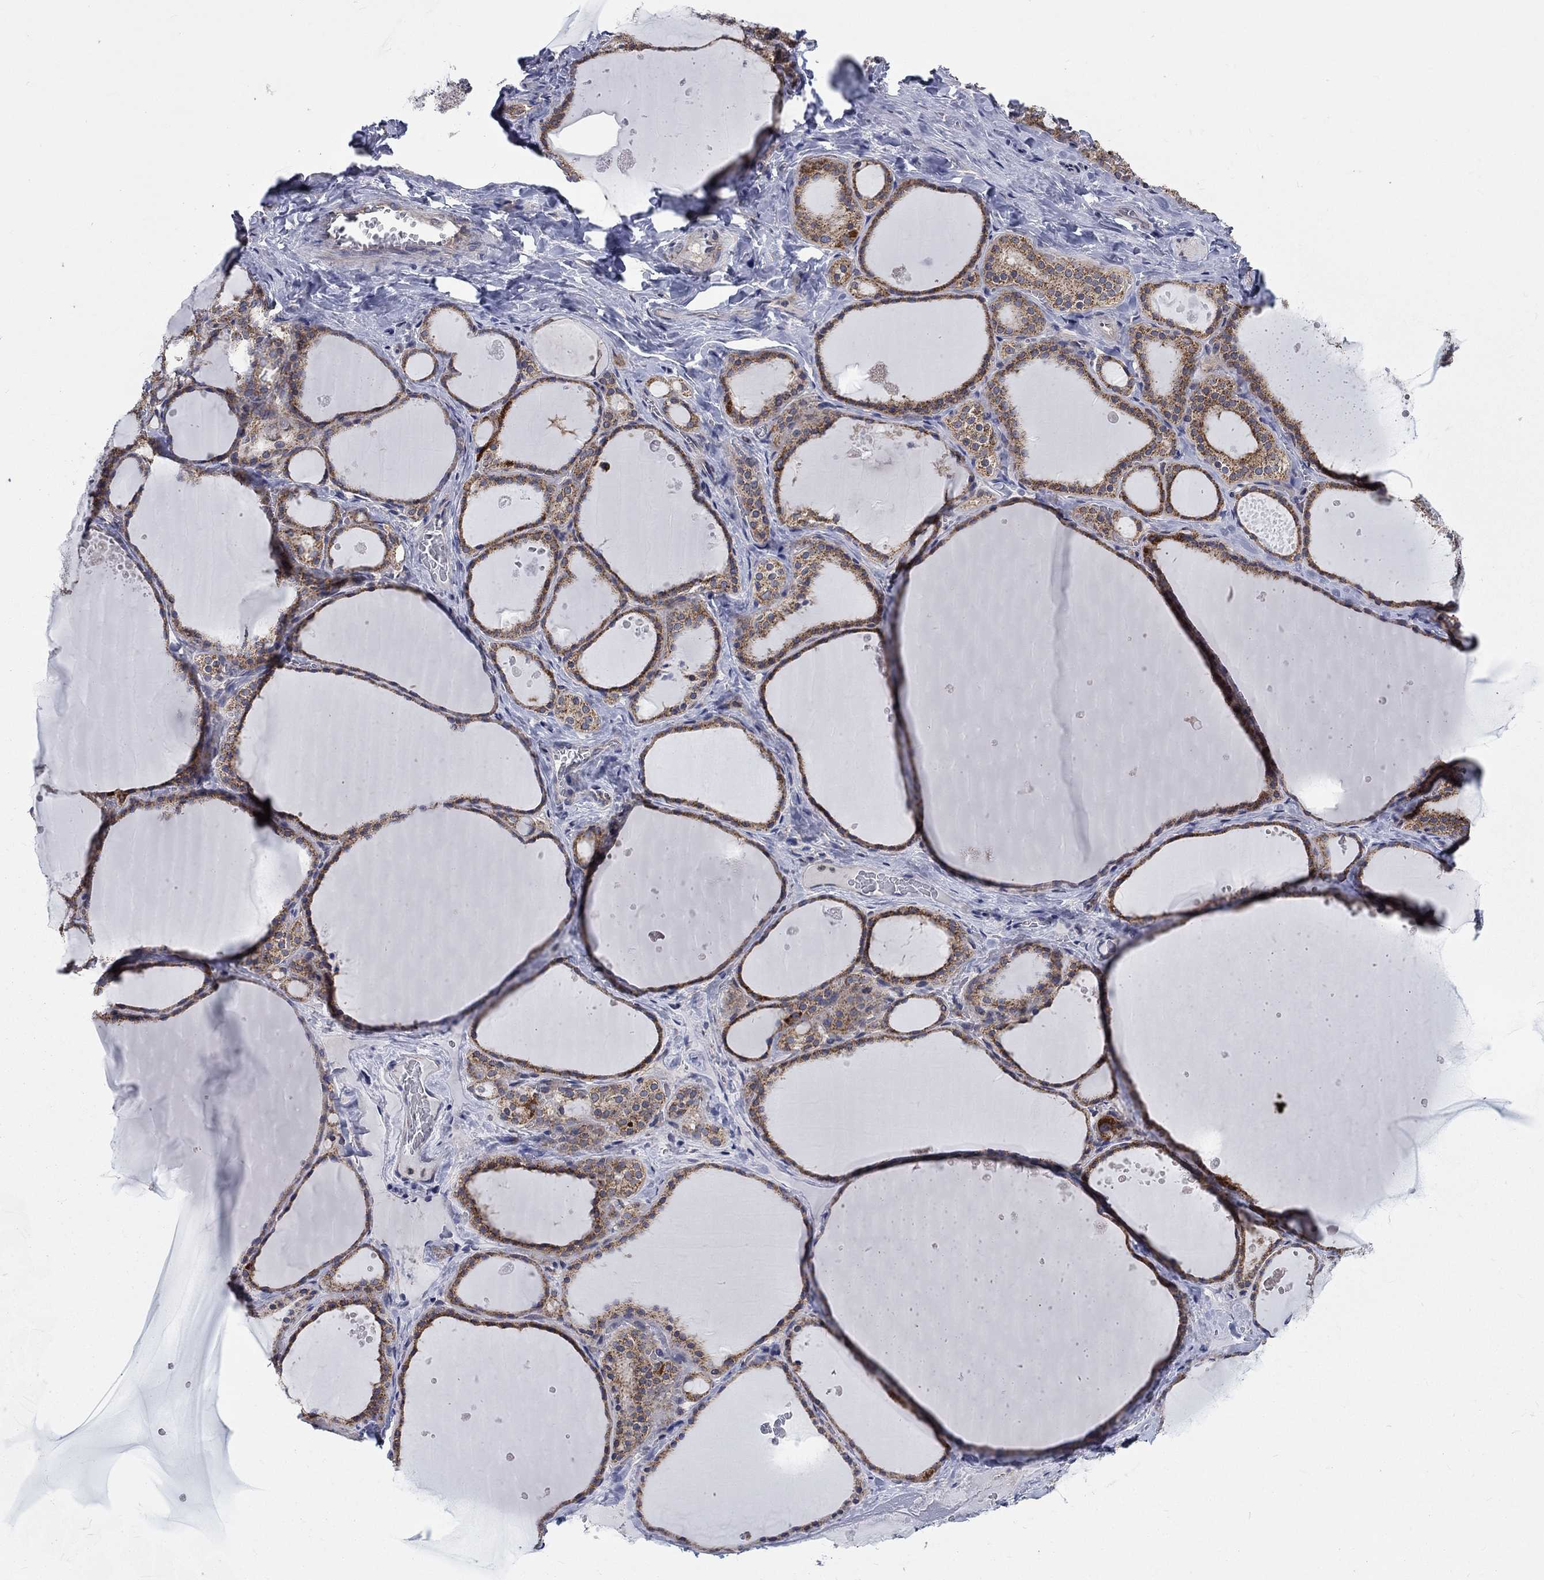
{"staining": {"intensity": "moderate", "quantity": "25%-75%", "location": "cytoplasmic/membranous"}, "tissue": "thyroid gland", "cell_type": "Glandular cells", "image_type": "normal", "snomed": [{"axis": "morphology", "description": "Normal tissue, NOS"}, {"axis": "topography", "description": "Thyroid gland"}], "caption": "Protein expression analysis of unremarkable thyroid gland exhibits moderate cytoplasmic/membranous positivity in approximately 25%-75% of glandular cells.", "gene": "NME7", "patient": {"sex": "male", "age": 63}}